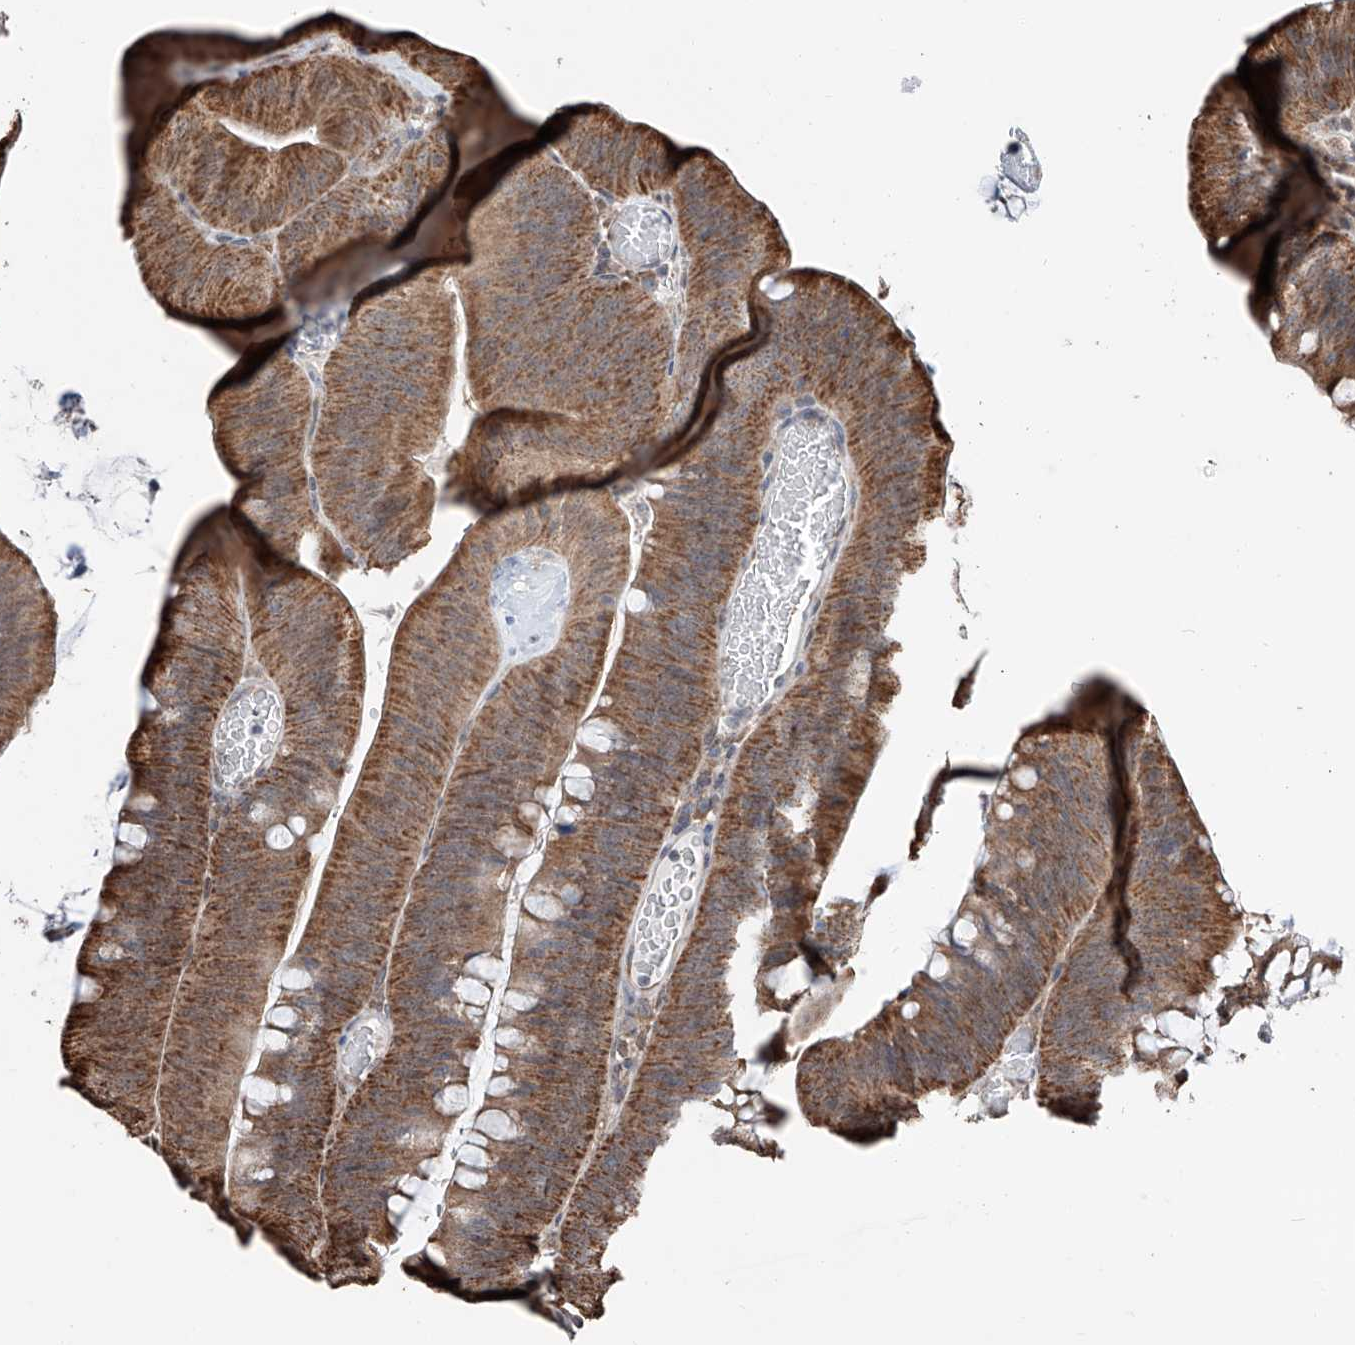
{"staining": {"intensity": "moderate", "quantity": ">75%", "location": "cytoplasmic/membranous"}, "tissue": "colorectal cancer", "cell_type": "Tumor cells", "image_type": "cancer", "snomed": [{"axis": "morphology", "description": "Normal tissue, NOS"}, {"axis": "topography", "description": "Colon"}], "caption": "Colorectal cancer was stained to show a protein in brown. There is medium levels of moderate cytoplasmic/membranous positivity in approximately >75% of tumor cells.", "gene": "ZNF445", "patient": {"sex": "female", "age": 82}}